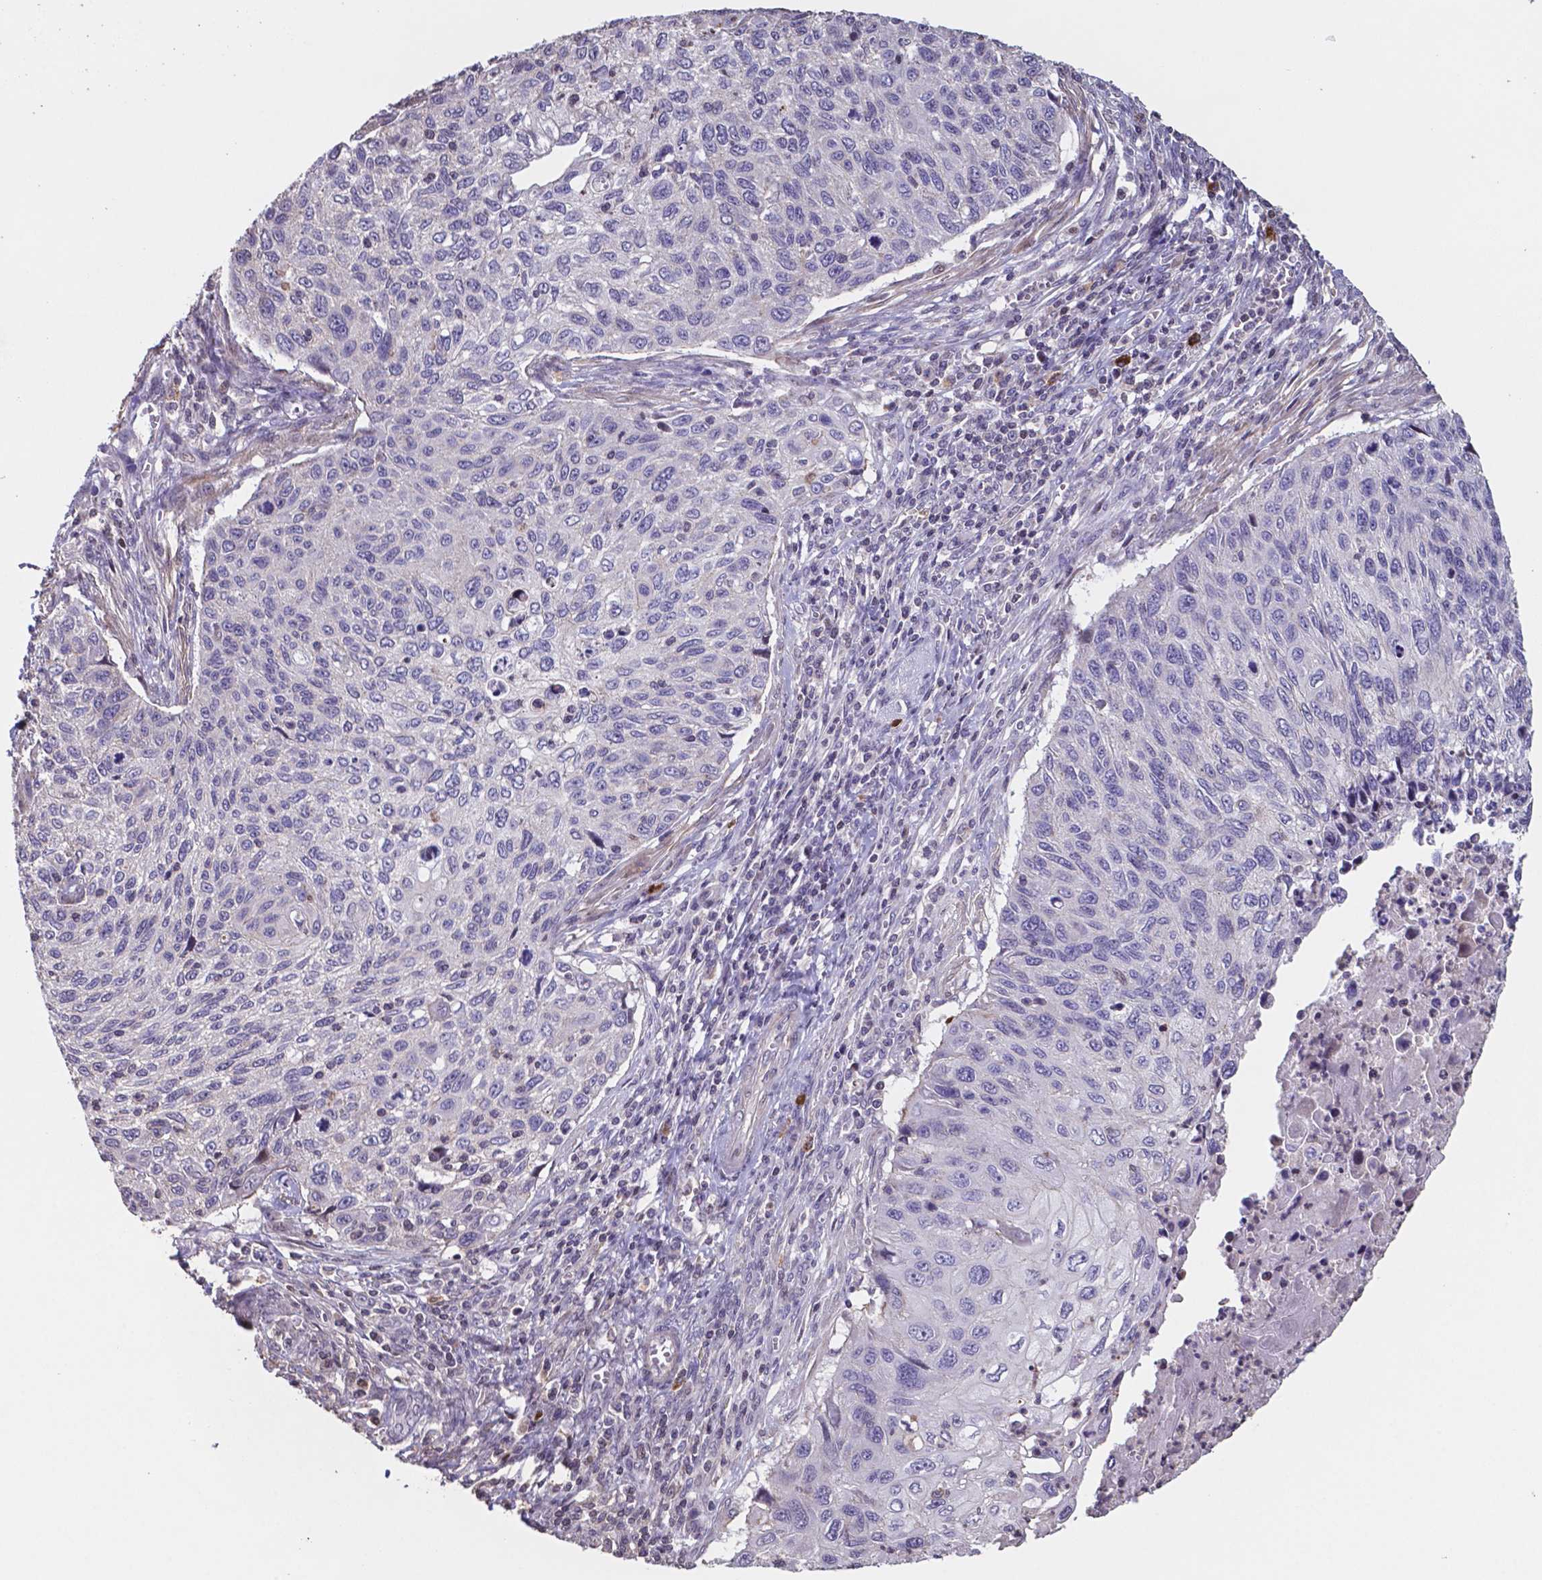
{"staining": {"intensity": "negative", "quantity": "none", "location": "none"}, "tissue": "cervical cancer", "cell_type": "Tumor cells", "image_type": "cancer", "snomed": [{"axis": "morphology", "description": "Squamous cell carcinoma, NOS"}, {"axis": "topography", "description": "Cervix"}], "caption": "Tumor cells show no significant expression in cervical cancer (squamous cell carcinoma). (Stains: DAB (3,3'-diaminobenzidine) IHC with hematoxylin counter stain, Microscopy: brightfield microscopy at high magnification).", "gene": "MLC1", "patient": {"sex": "female", "age": 70}}